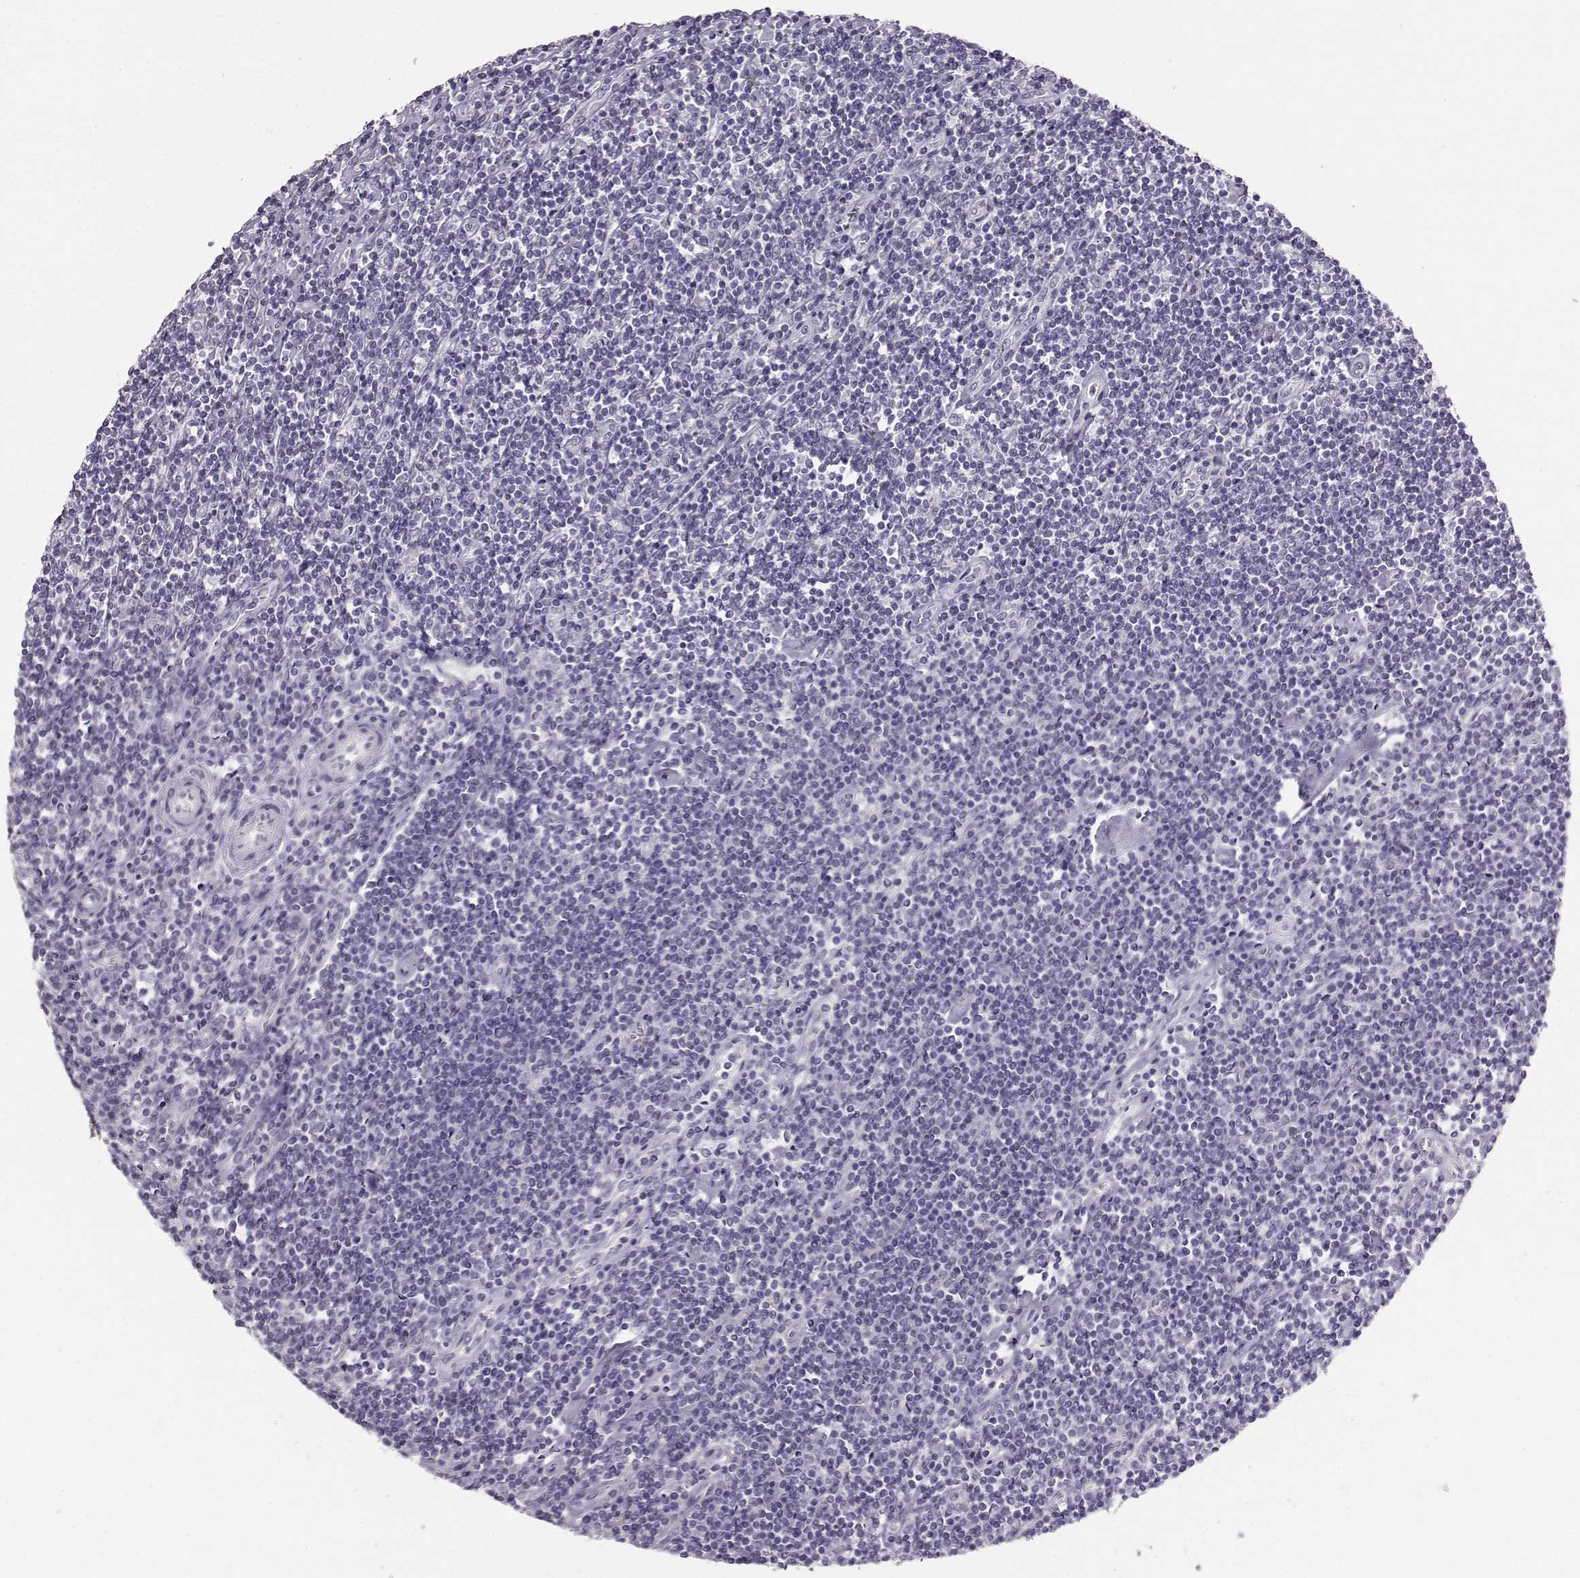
{"staining": {"intensity": "negative", "quantity": "none", "location": "none"}, "tissue": "lymphoma", "cell_type": "Tumor cells", "image_type": "cancer", "snomed": [{"axis": "morphology", "description": "Hodgkin's disease, NOS"}, {"axis": "topography", "description": "Lymph node"}], "caption": "An IHC photomicrograph of Hodgkin's disease is shown. There is no staining in tumor cells of Hodgkin's disease.", "gene": "PKP2", "patient": {"sex": "male", "age": 40}}